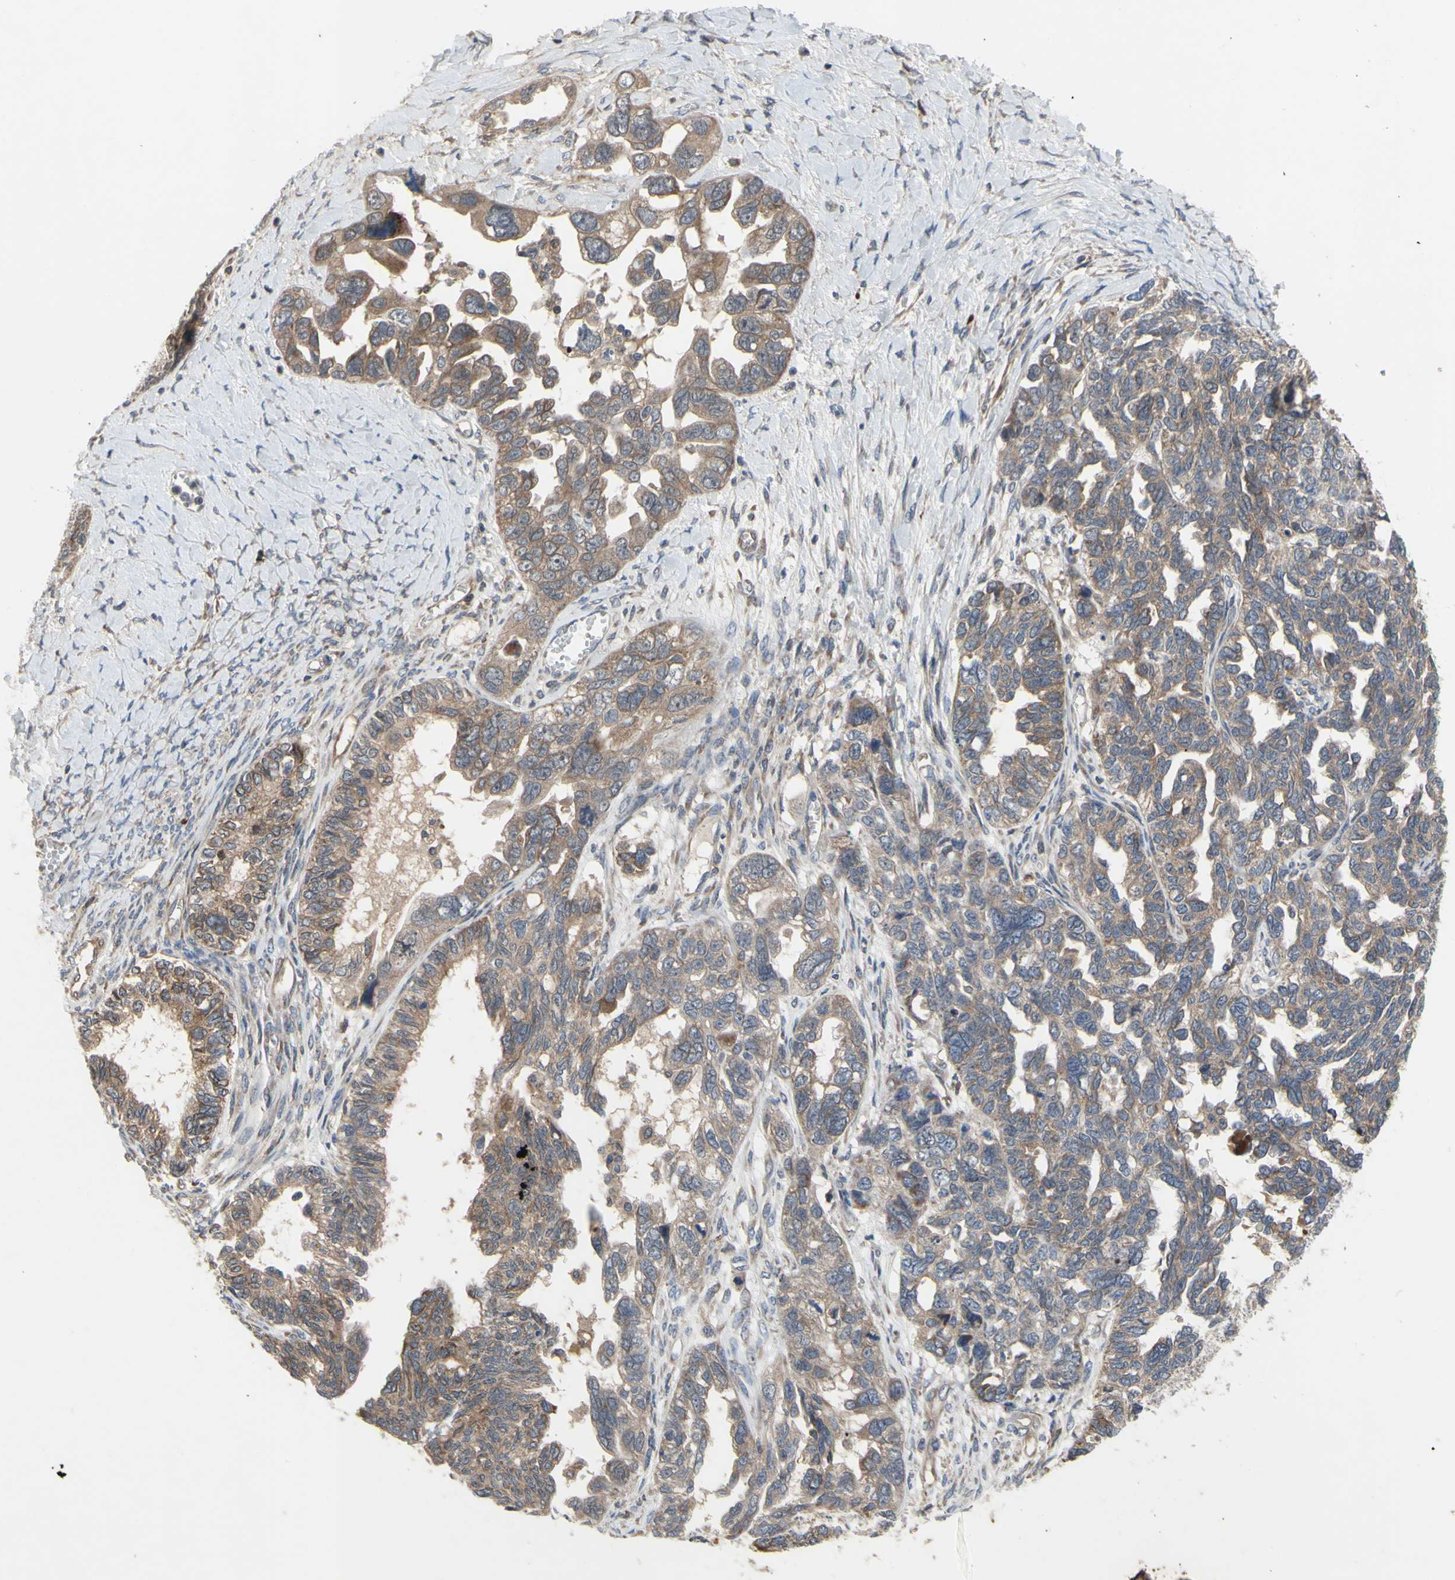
{"staining": {"intensity": "moderate", "quantity": ">75%", "location": "cytoplasmic/membranous"}, "tissue": "ovarian cancer", "cell_type": "Tumor cells", "image_type": "cancer", "snomed": [{"axis": "morphology", "description": "Cystadenocarcinoma, serous, NOS"}, {"axis": "topography", "description": "Ovary"}], "caption": "Brown immunohistochemical staining in ovarian cancer demonstrates moderate cytoplasmic/membranous staining in about >75% of tumor cells. (IHC, brightfield microscopy, high magnification).", "gene": "XIAP", "patient": {"sex": "female", "age": 79}}